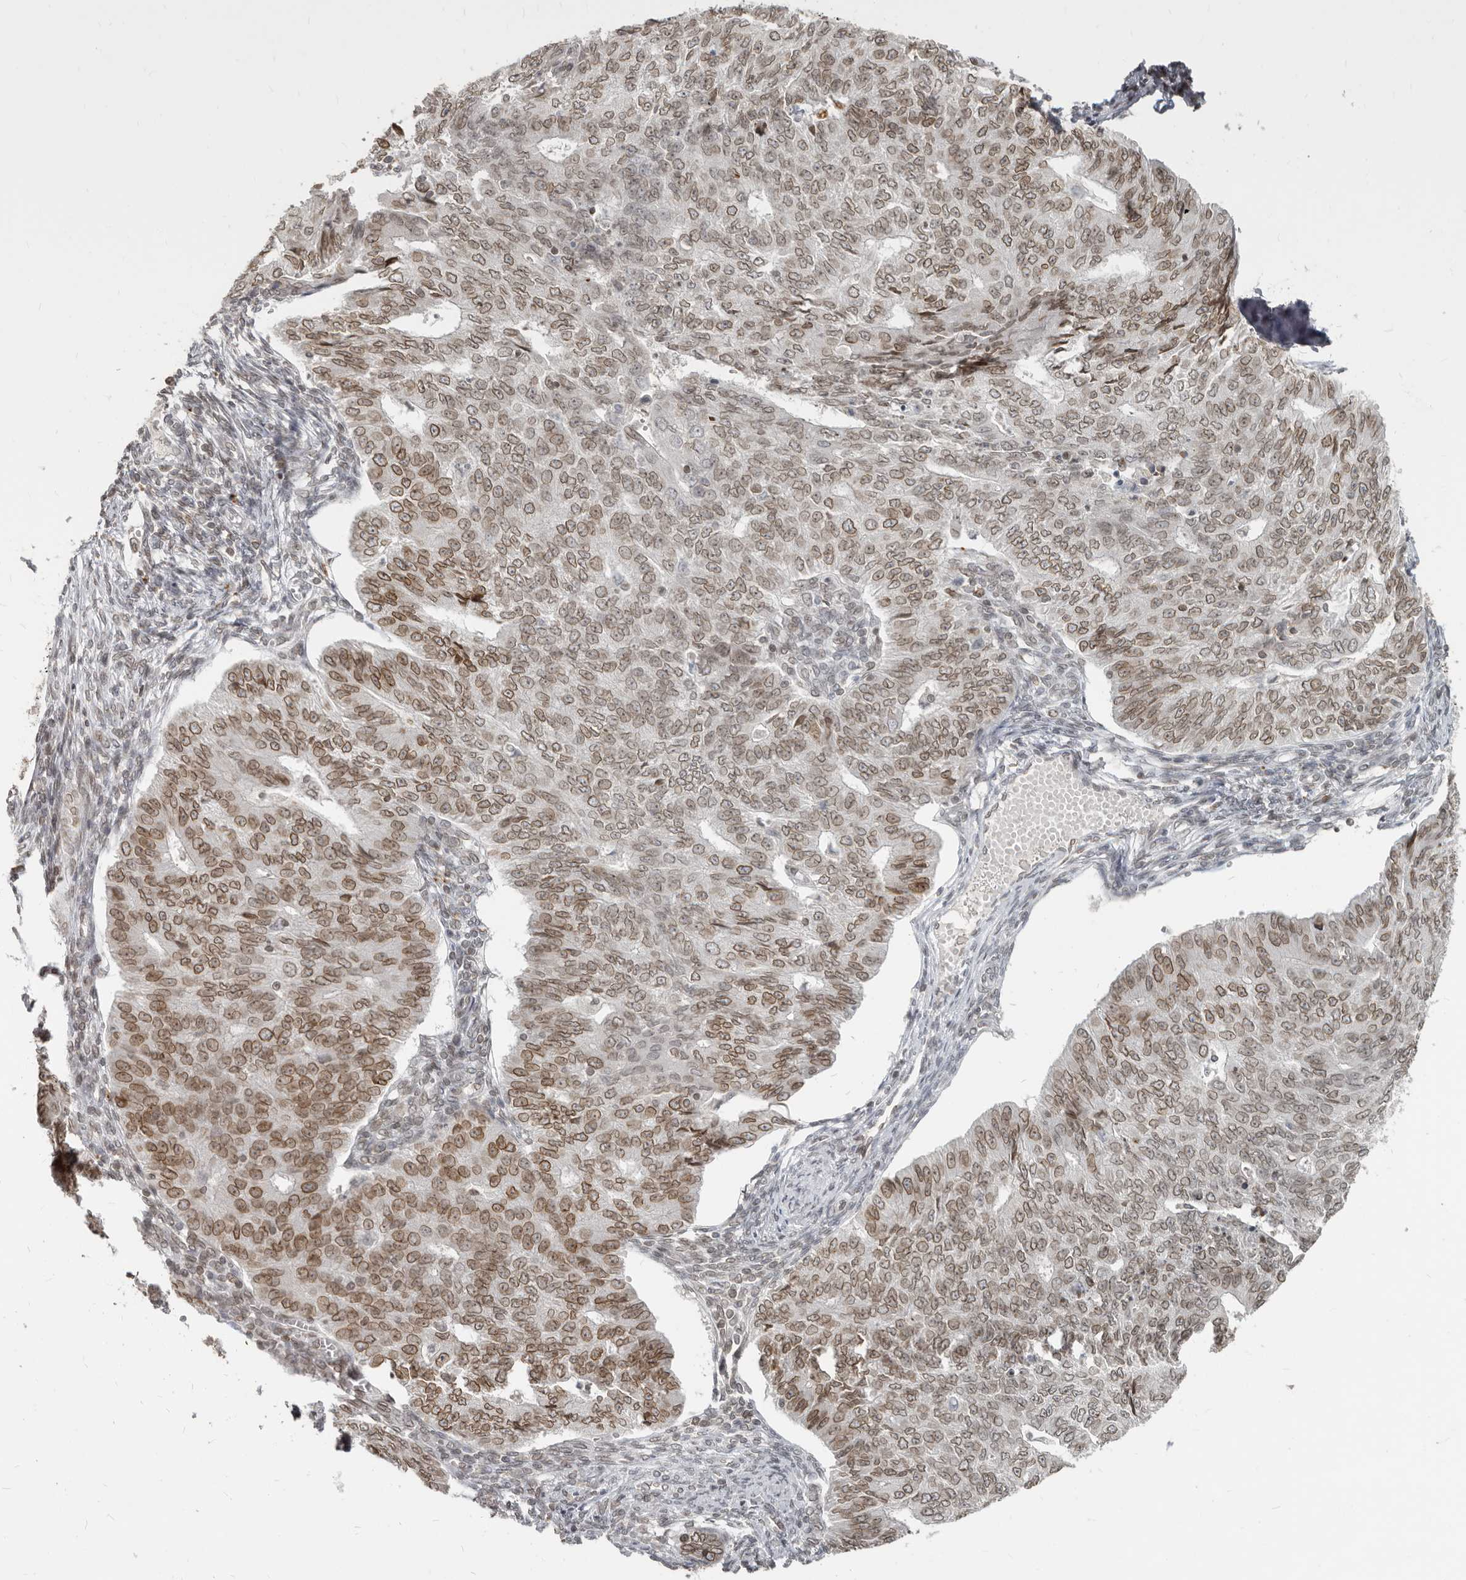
{"staining": {"intensity": "moderate", "quantity": ">75%", "location": "cytoplasmic/membranous,nuclear"}, "tissue": "endometrial cancer", "cell_type": "Tumor cells", "image_type": "cancer", "snomed": [{"axis": "morphology", "description": "Adenocarcinoma, NOS"}, {"axis": "topography", "description": "Endometrium"}], "caption": "This image exhibits IHC staining of endometrial adenocarcinoma, with medium moderate cytoplasmic/membranous and nuclear expression in about >75% of tumor cells.", "gene": "NUP153", "patient": {"sex": "female", "age": 32}}